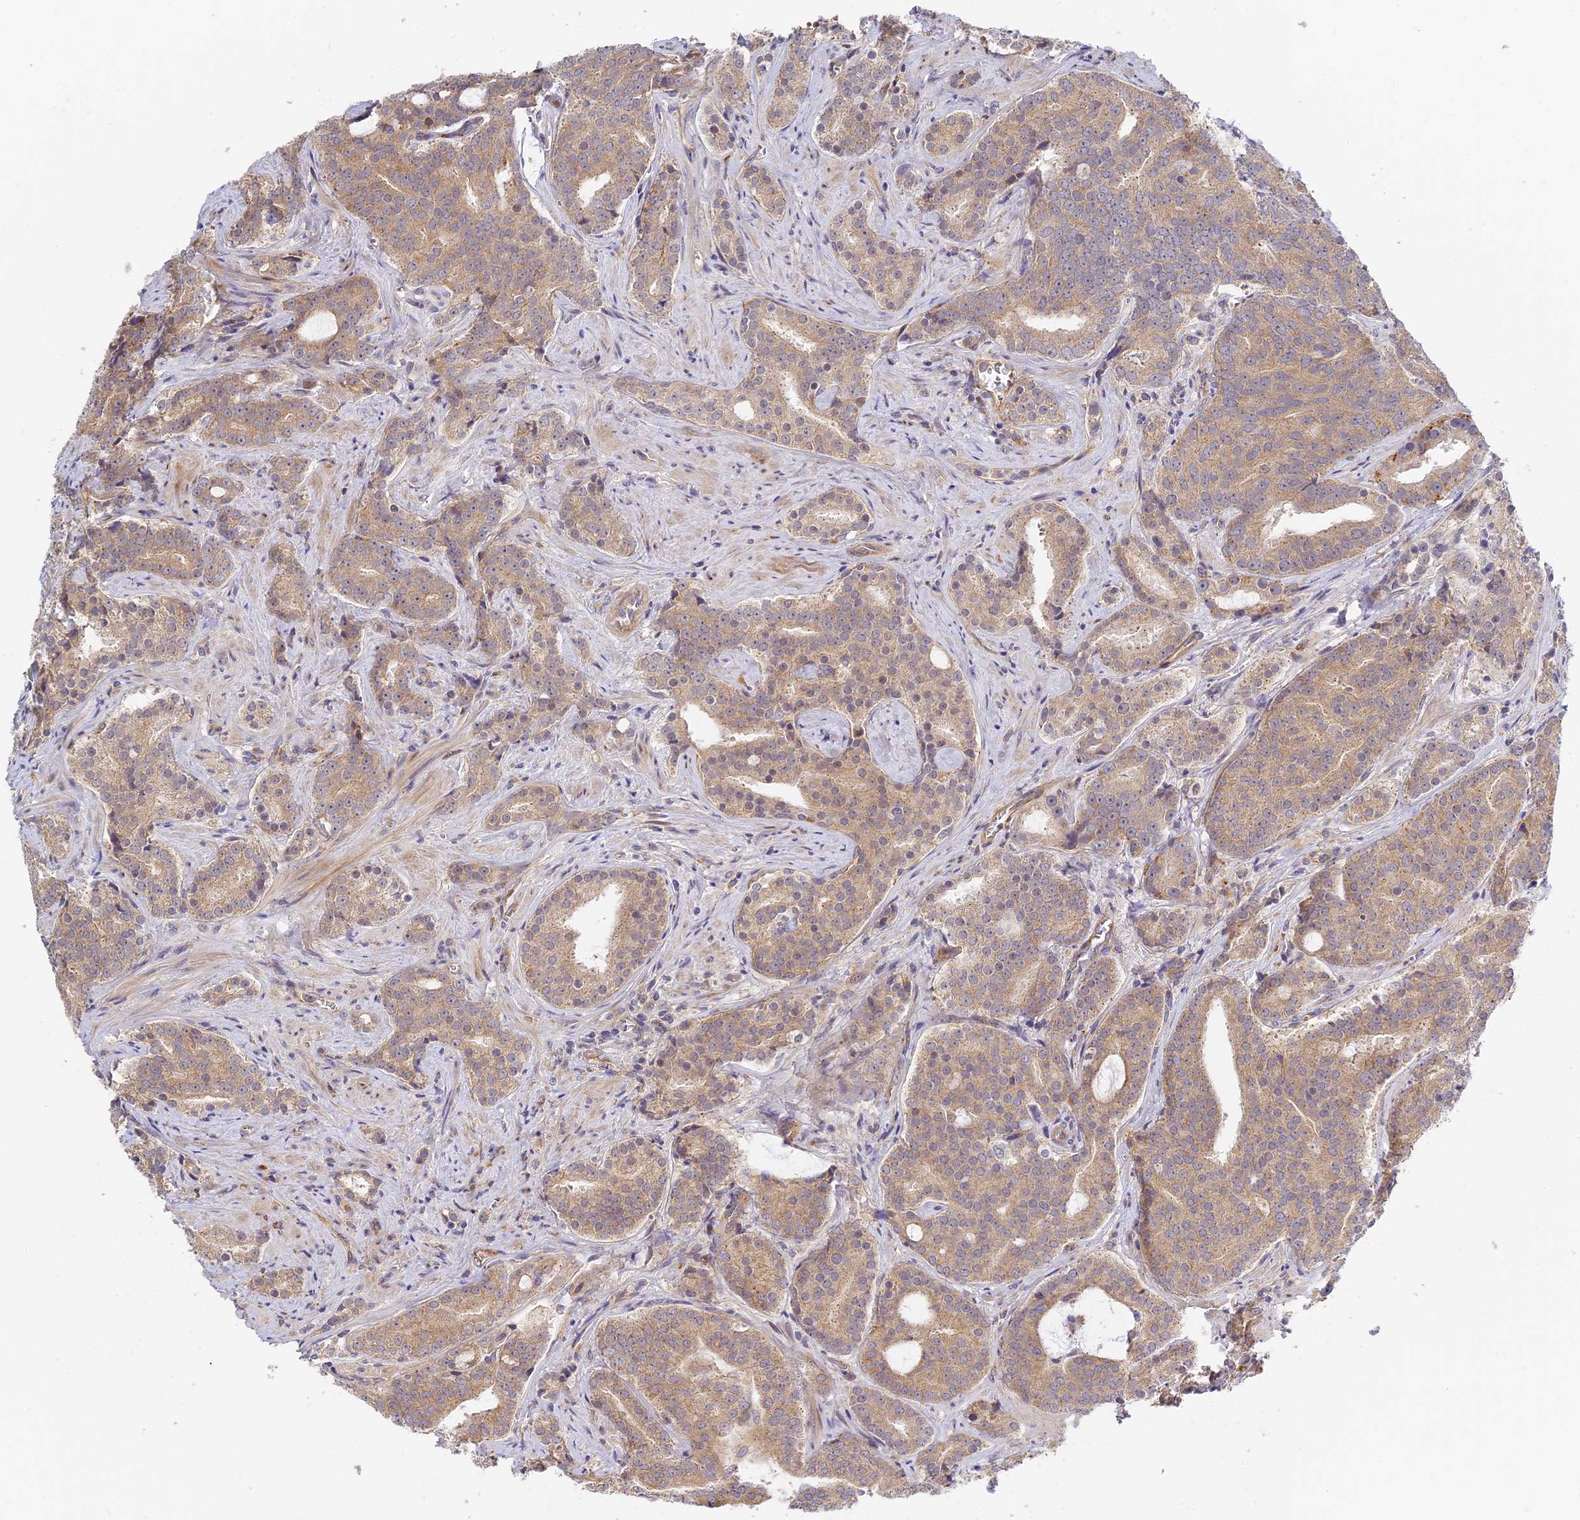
{"staining": {"intensity": "moderate", "quantity": ">75%", "location": "cytoplasmic/membranous"}, "tissue": "prostate cancer", "cell_type": "Tumor cells", "image_type": "cancer", "snomed": [{"axis": "morphology", "description": "Adenocarcinoma, High grade"}, {"axis": "topography", "description": "Prostate"}], "caption": "This is an image of immunohistochemistry (IHC) staining of prostate cancer (high-grade adenocarcinoma), which shows moderate expression in the cytoplasmic/membranous of tumor cells.", "gene": "MISP3", "patient": {"sex": "male", "age": 55}}